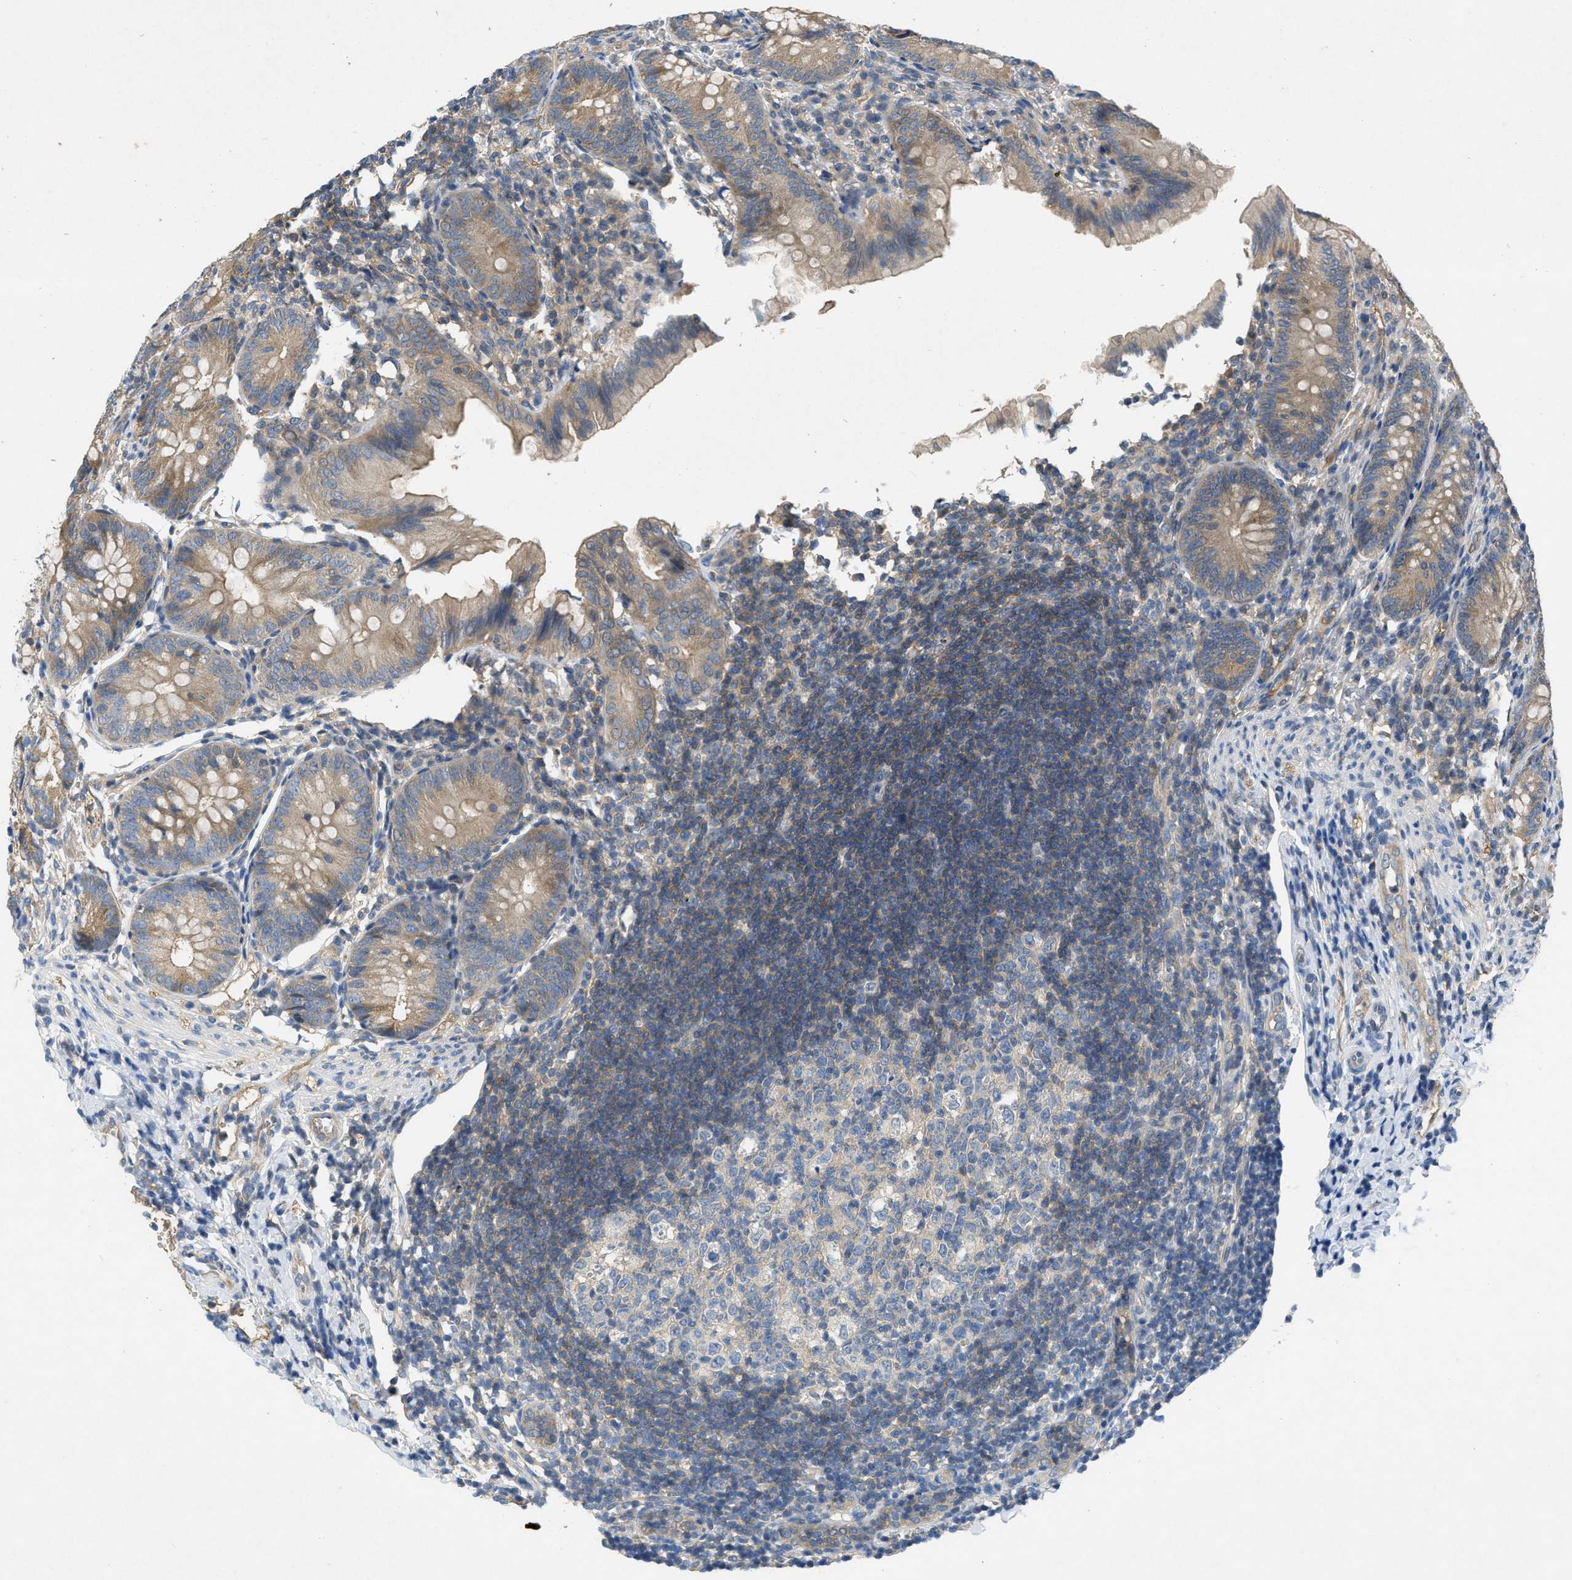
{"staining": {"intensity": "weak", "quantity": ">75%", "location": "cytoplasmic/membranous"}, "tissue": "appendix", "cell_type": "Glandular cells", "image_type": "normal", "snomed": [{"axis": "morphology", "description": "Normal tissue, NOS"}, {"axis": "topography", "description": "Appendix"}], "caption": "The histopathology image reveals immunohistochemical staining of normal appendix. There is weak cytoplasmic/membranous positivity is identified in about >75% of glandular cells.", "gene": "PPP3CA", "patient": {"sex": "male", "age": 1}}